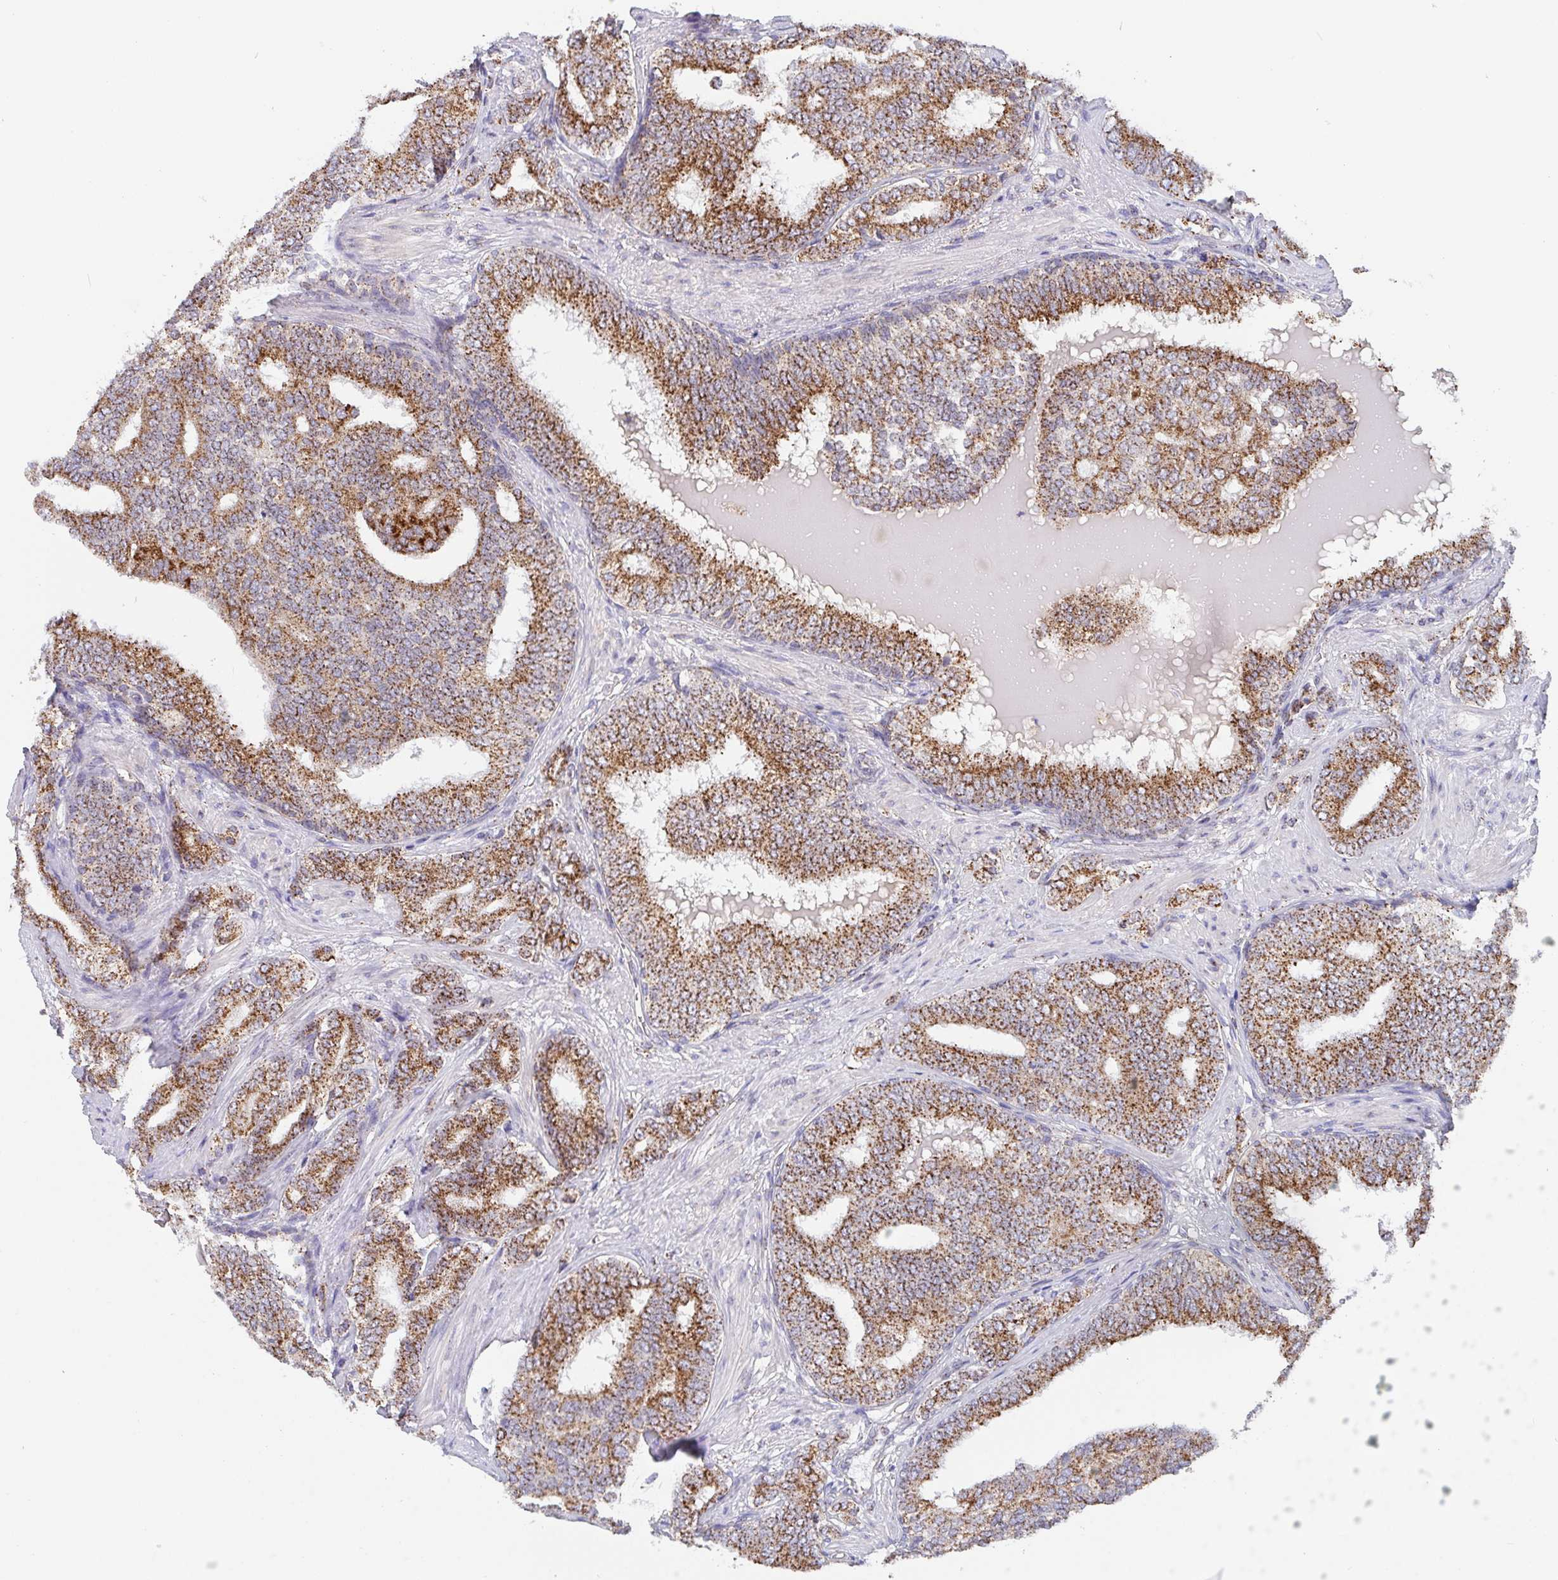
{"staining": {"intensity": "strong", "quantity": ">75%", "location": "cytoplasmic/membranous"}, "tissue": "prostate cancer", "cell_type": "Tumor cells", "image_type": "cancer", "snomed": [{"axis": "morphology", "description": "Adenocarcinoma, High grade"}, {"axis": "topography", "description": "Prostate"}], "caption": "Tumor cells demonstrate high levels of strong cytoplasmic/membranous staining in approximately >75% of cells in human prostate cancer (adenocarcinoma (high-grade)).", "gene": "PROSER3", "patient": {"sex": "male", "age": 72}}